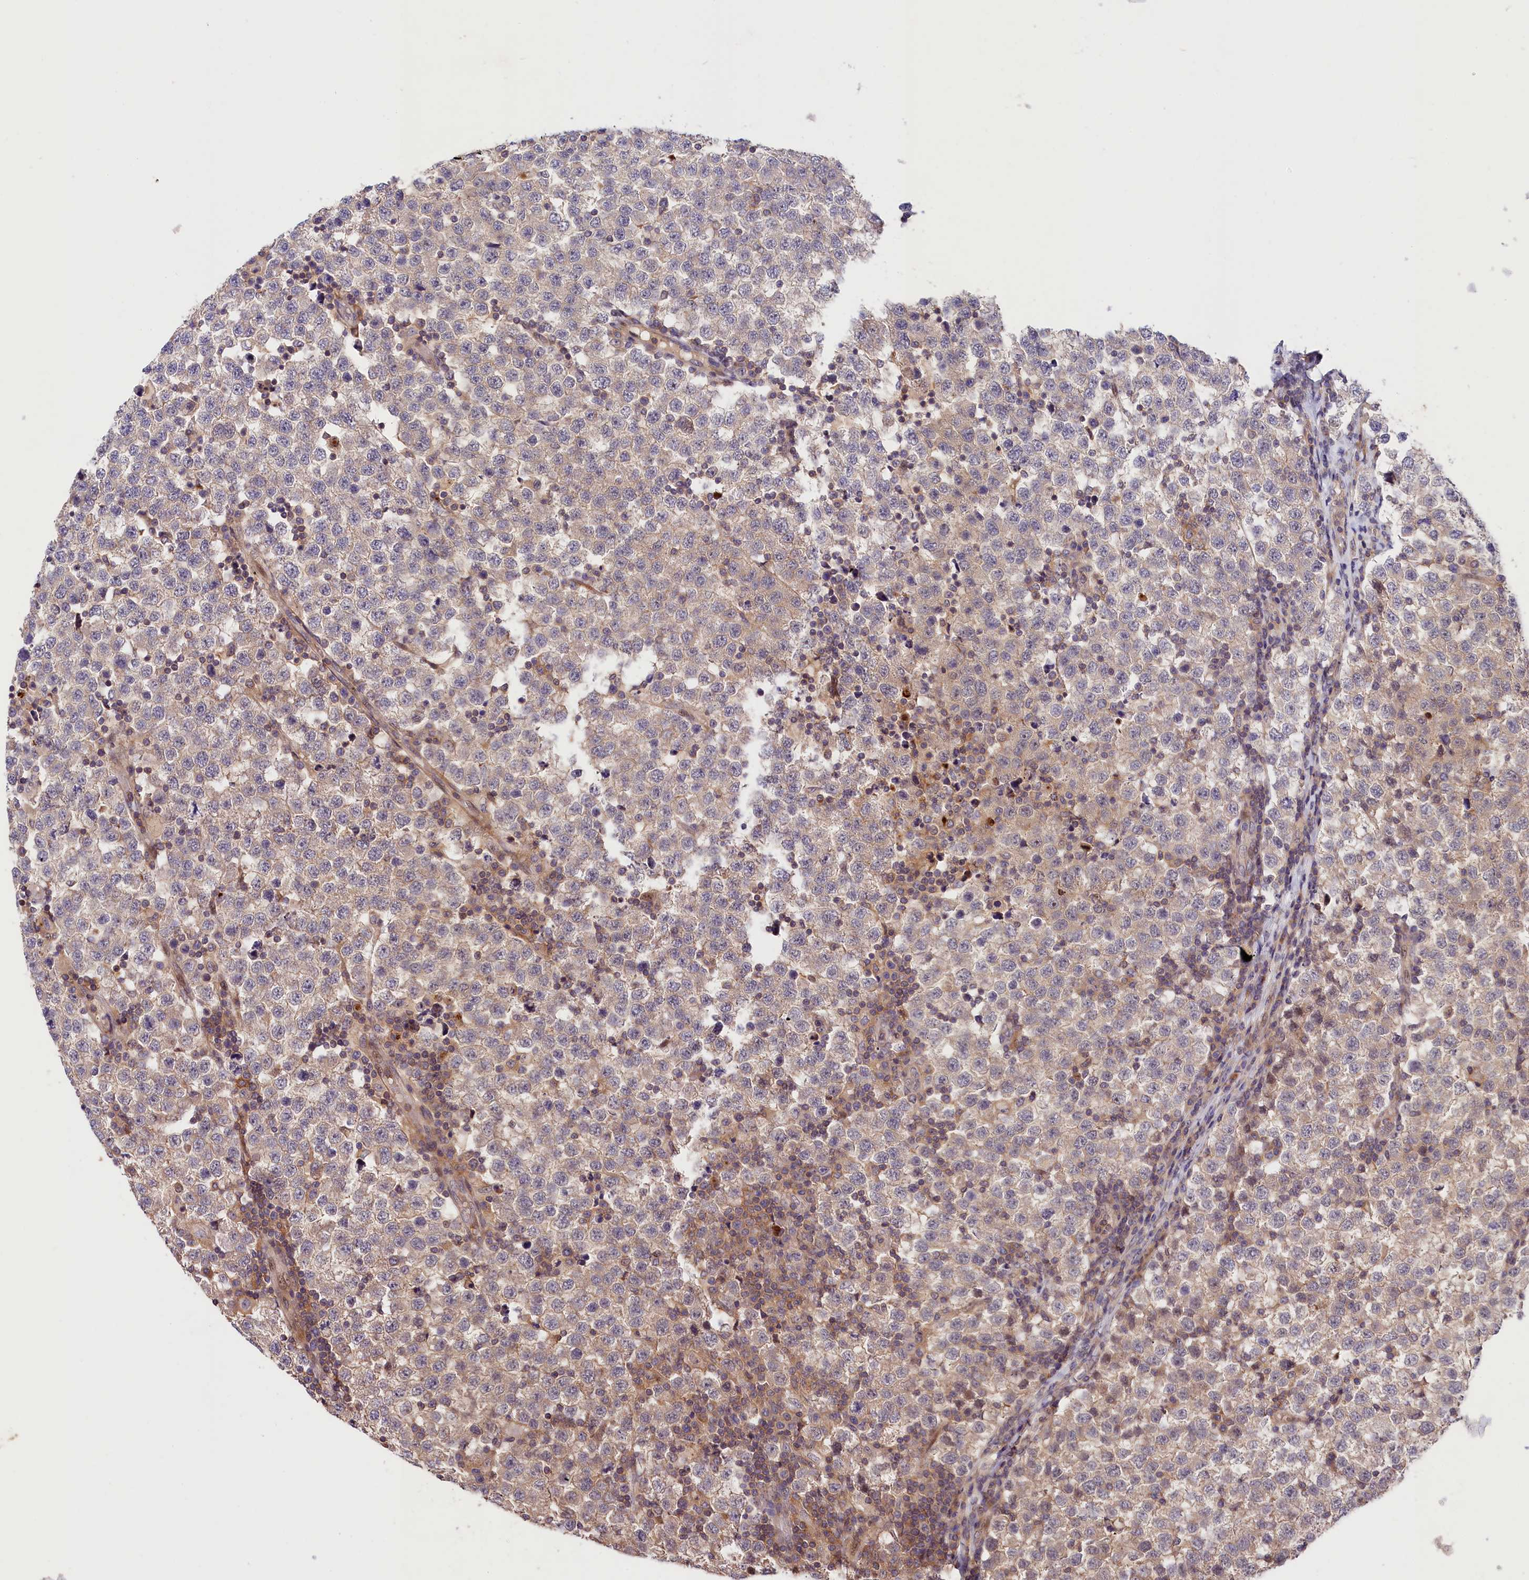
{"staining": {"intensity": "weak", "quantity": "<25%", "location": "cytoplasmic/membranous"}, "tissue": "testis cancer", "cell_type": "Tumor cells", "image_type": "cancer", "snomed": [{"axis": "morphology", "description": "Seminoma, NOS"}, {"axis": "topography", "description": "Testis"}], "caption": "DAB (3,3'-diaminobenzidine) immunohistochemical staining of human seminoma (testis) reveals no significant expression in tumor cells.", "gene": "CACNA1H", "patient": {"sex": "male", "age": 34}}